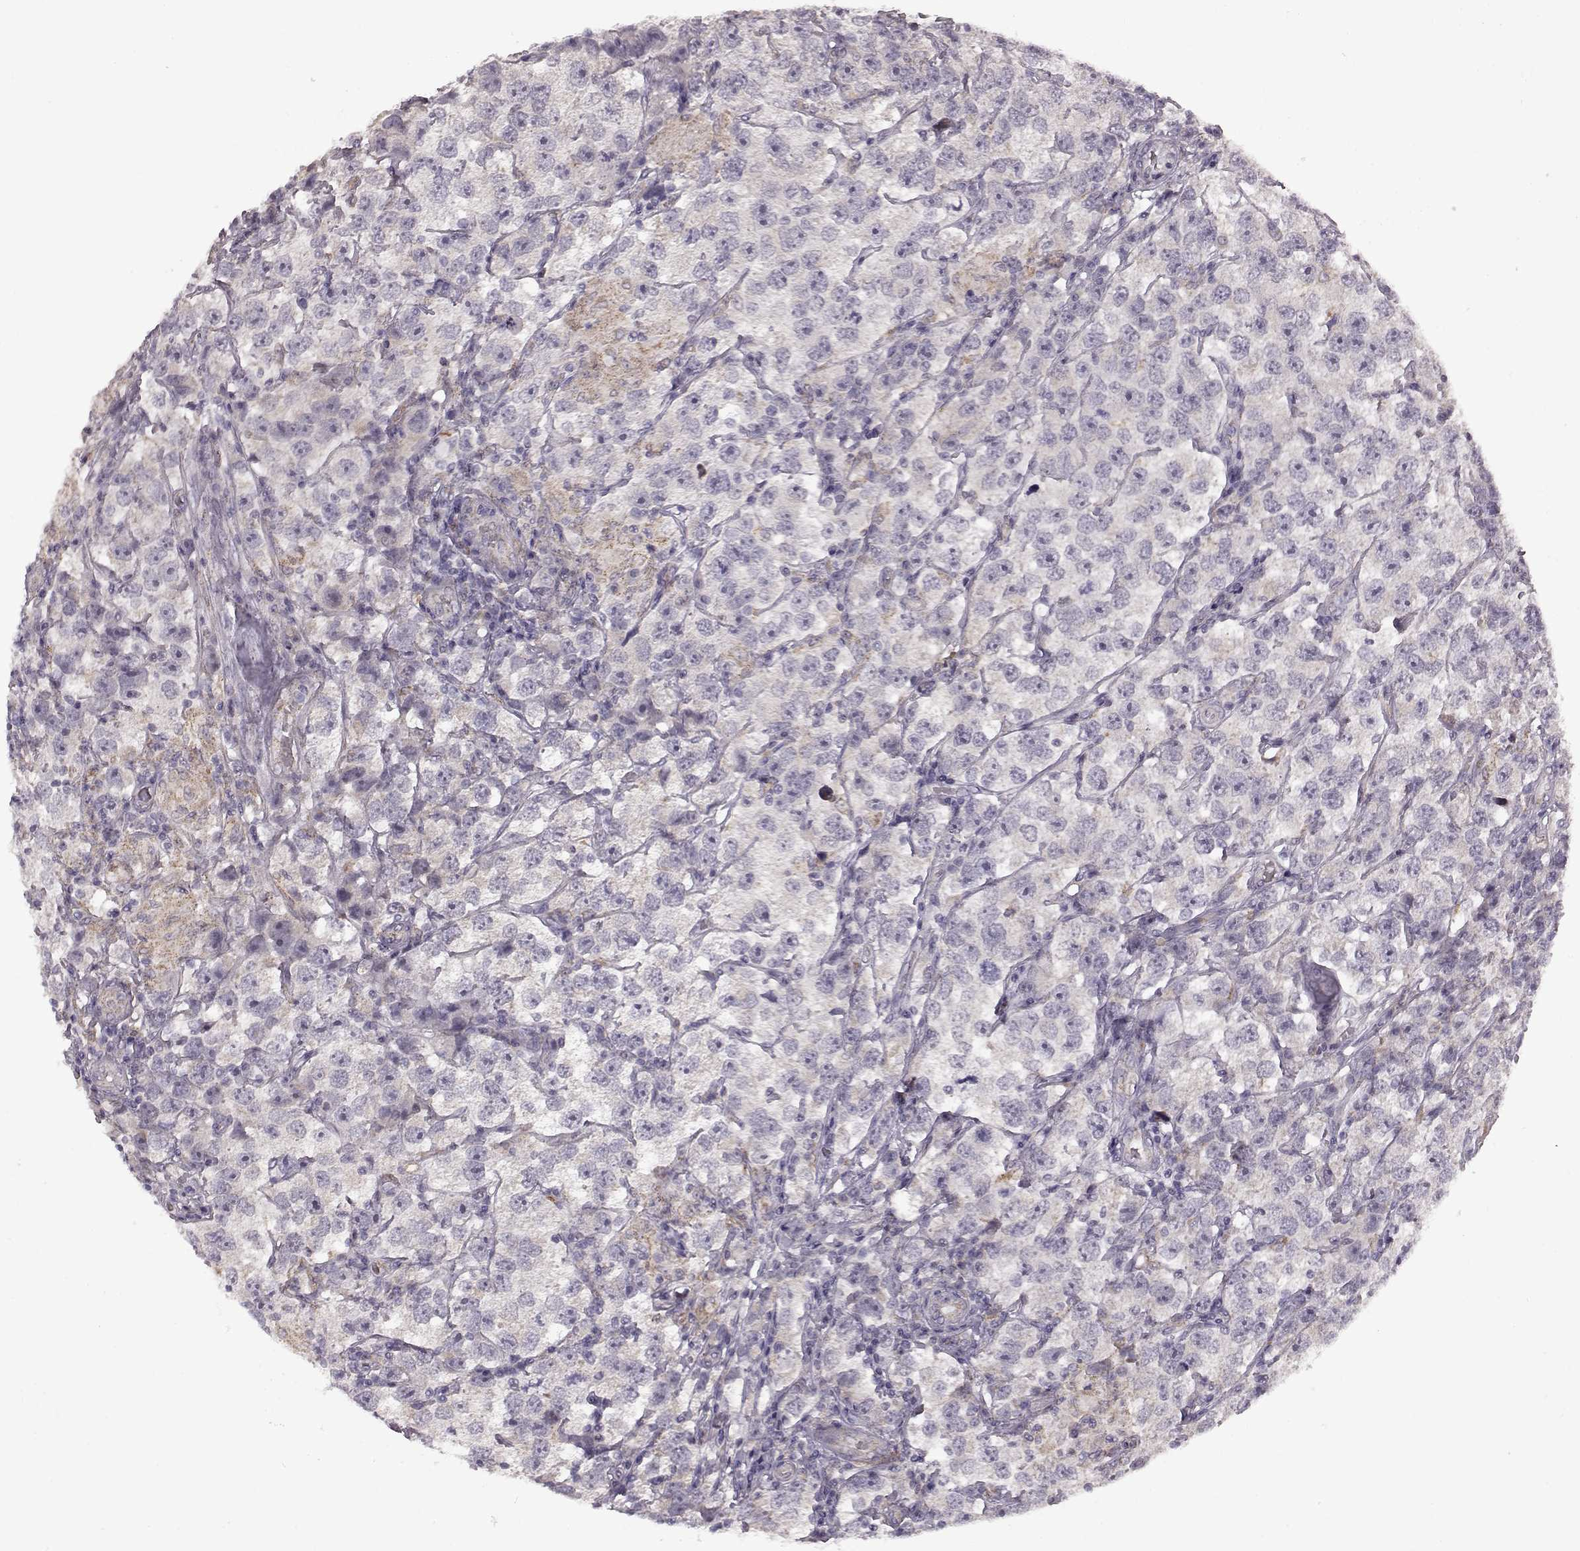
{"staining": {"intensity": "weak", "quantity": "<25%", "location": "cytoplasmic/membranous"}, "tissue": "testis cancer", "cell_type": "Tumor cells", "image_type": "cancer", "snomed": [{"axis": "morphology", "description": "Seminoma, NOS"}, {"axis": "topography", "description": "Testis"}], "caption": "The micrograph exhibits no significant expression in tumor cells of testis cancer.", "gene": "B3GNT6", "patient": {"sex": "male", "age": 26}}